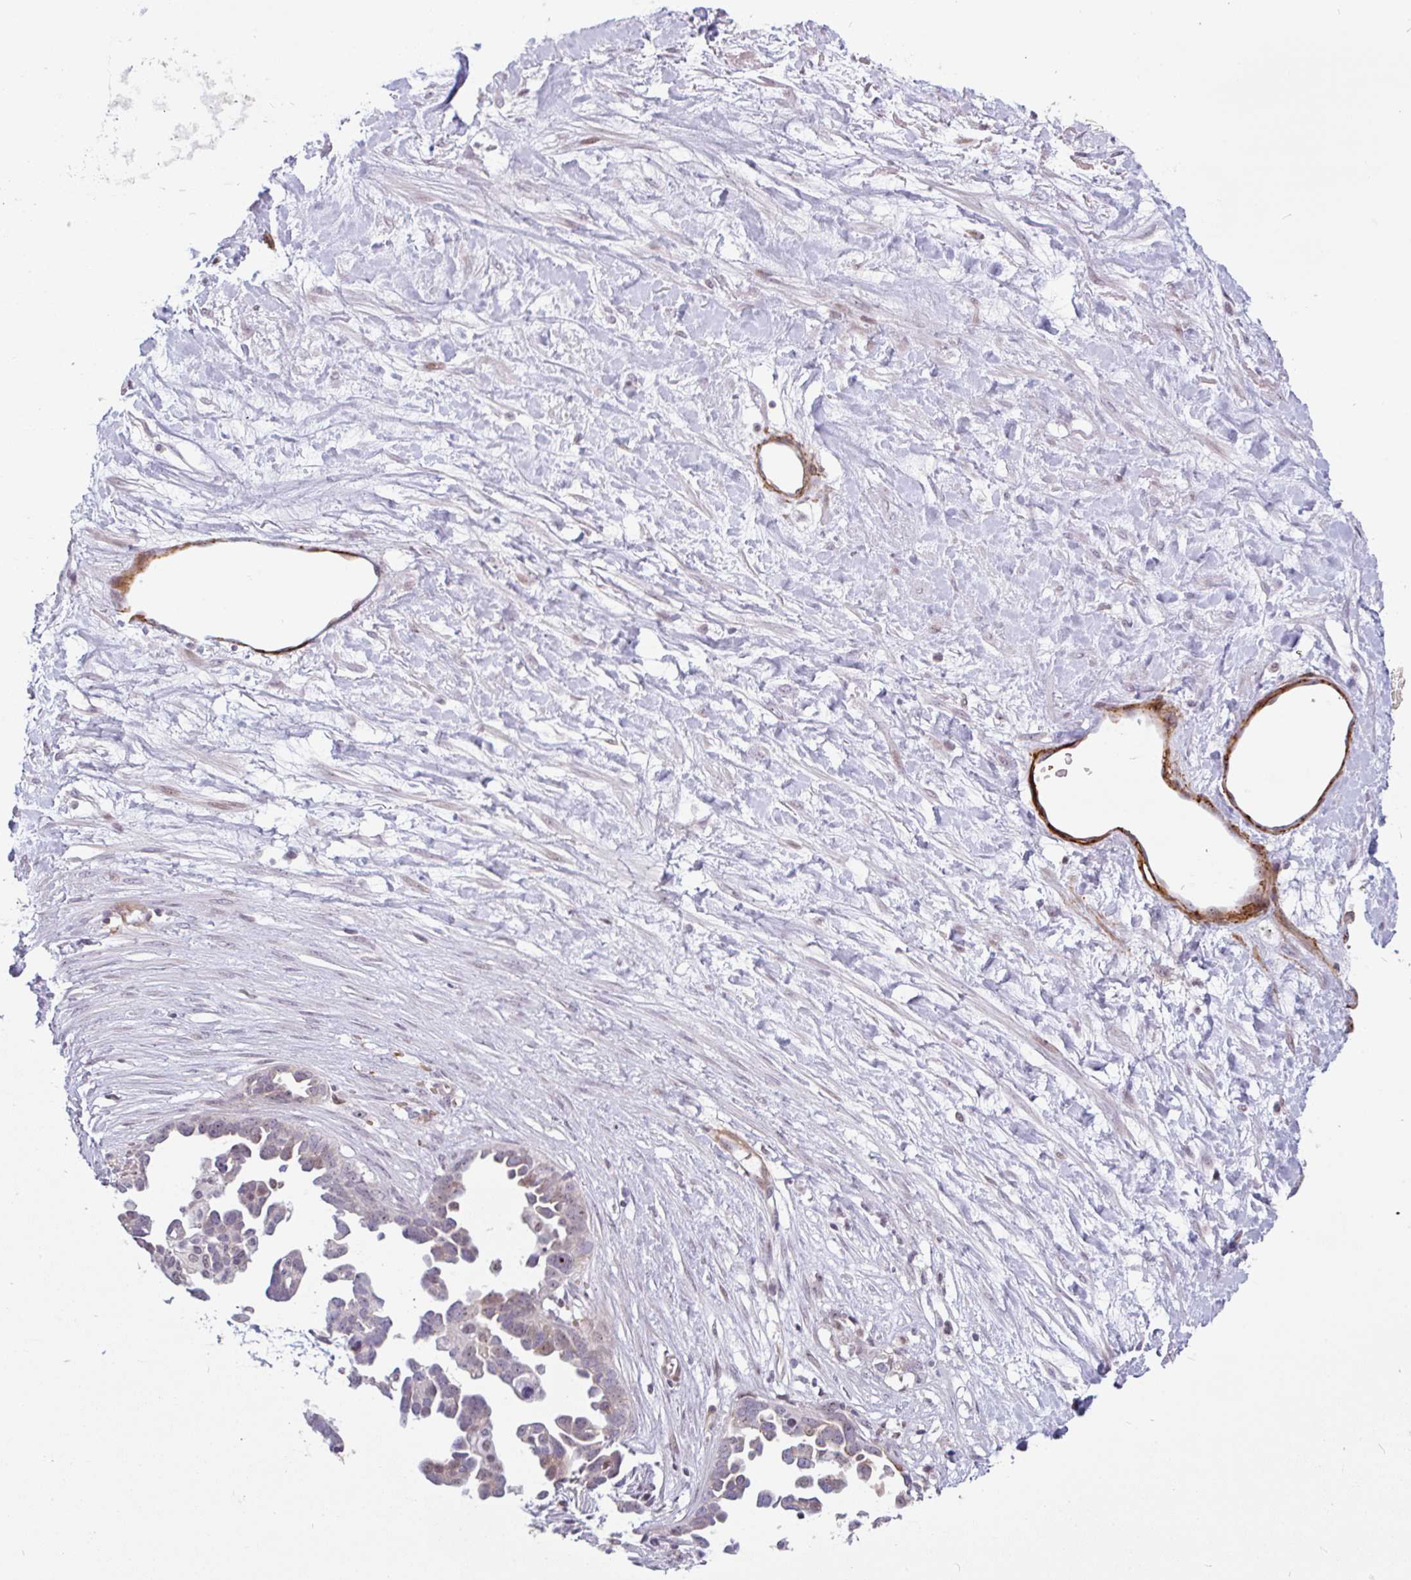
{"staining": {"intensity": "weak", "quantity": "25%-75%", "location": "nuclear"}, "tissue": "ovarian cancer", "cell_type": "Tumor cells", "image_type": "cancer", "snomed": [{"axis": "morphology", "description": "Cystadenocarcinoma, serous, NOS"}, {"axis": "topography", "description": "Ovary"}], "caption": "Immunohistochemical staining of serous cystadenocarcinoma (ovarian) exhibits low levels of weak nuclear positivity in approximately 25%-75% of tumor cells.", "gene": "TMEM119", "patient": {"sex": "female", "age": 54}}